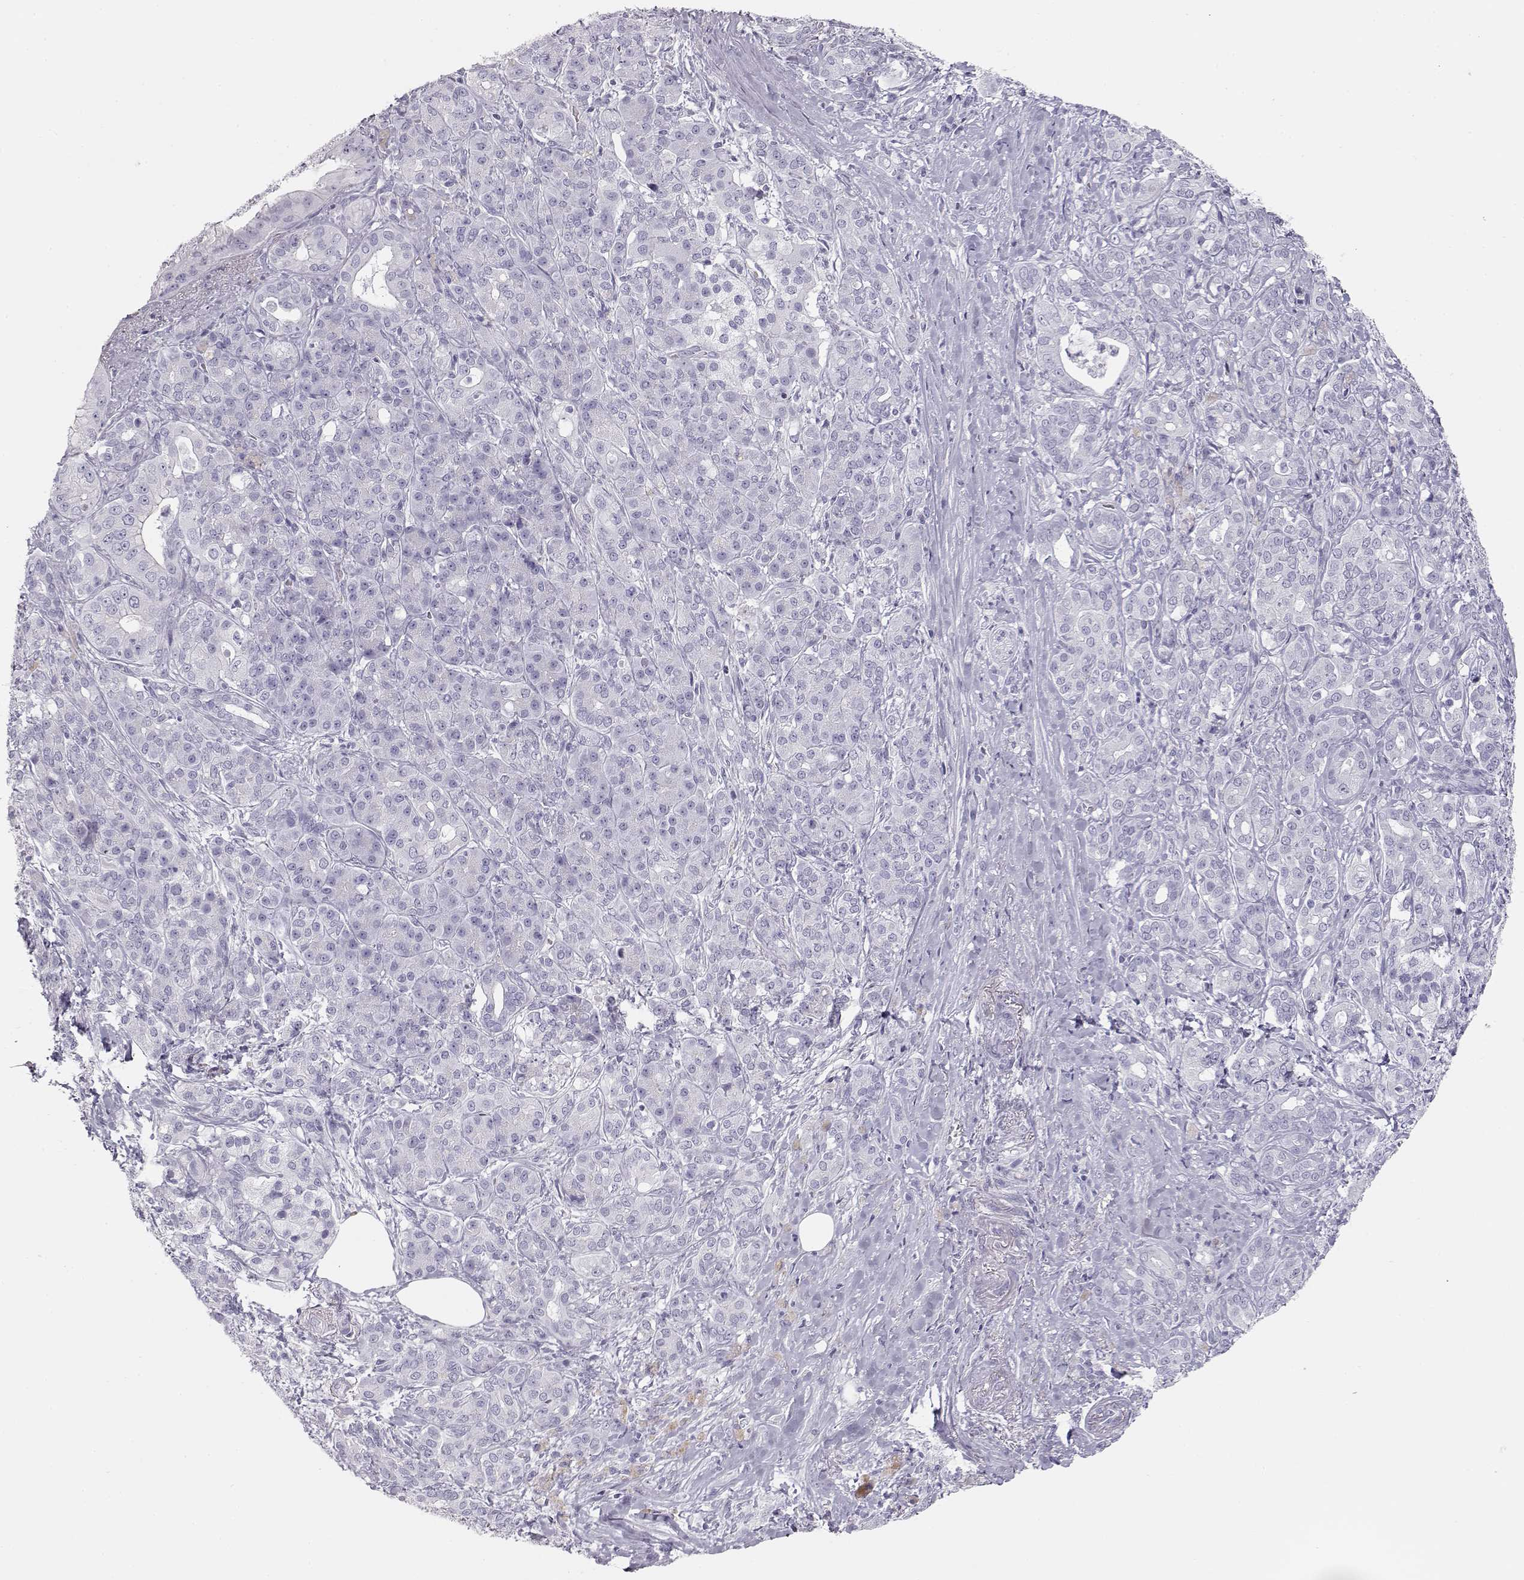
{"staining": {"intensity": "negative", "quantity": "none", "location": "none"}, "tissue": "pancreatic cancer", "cell_type": "Tumor cells", "image_type": "cancer", "snomed": [{"axis": "morphology", "description": "Normal tissue, NOS"}, {"axis": "morphology", "description": "Inflammation, NOS"}, {"axis": "morphology", "description": "Adenocarcinoma, NOS"}, {"axis": "topography", "description": "Pancreas"}], "caption": "Histopathology image shows no protein staining in tumor cells of pancreatic cancer (adenocarcinoma) tissue.", "gene": "TKTL1", "patient": {"sex": "male", "age": 57}}